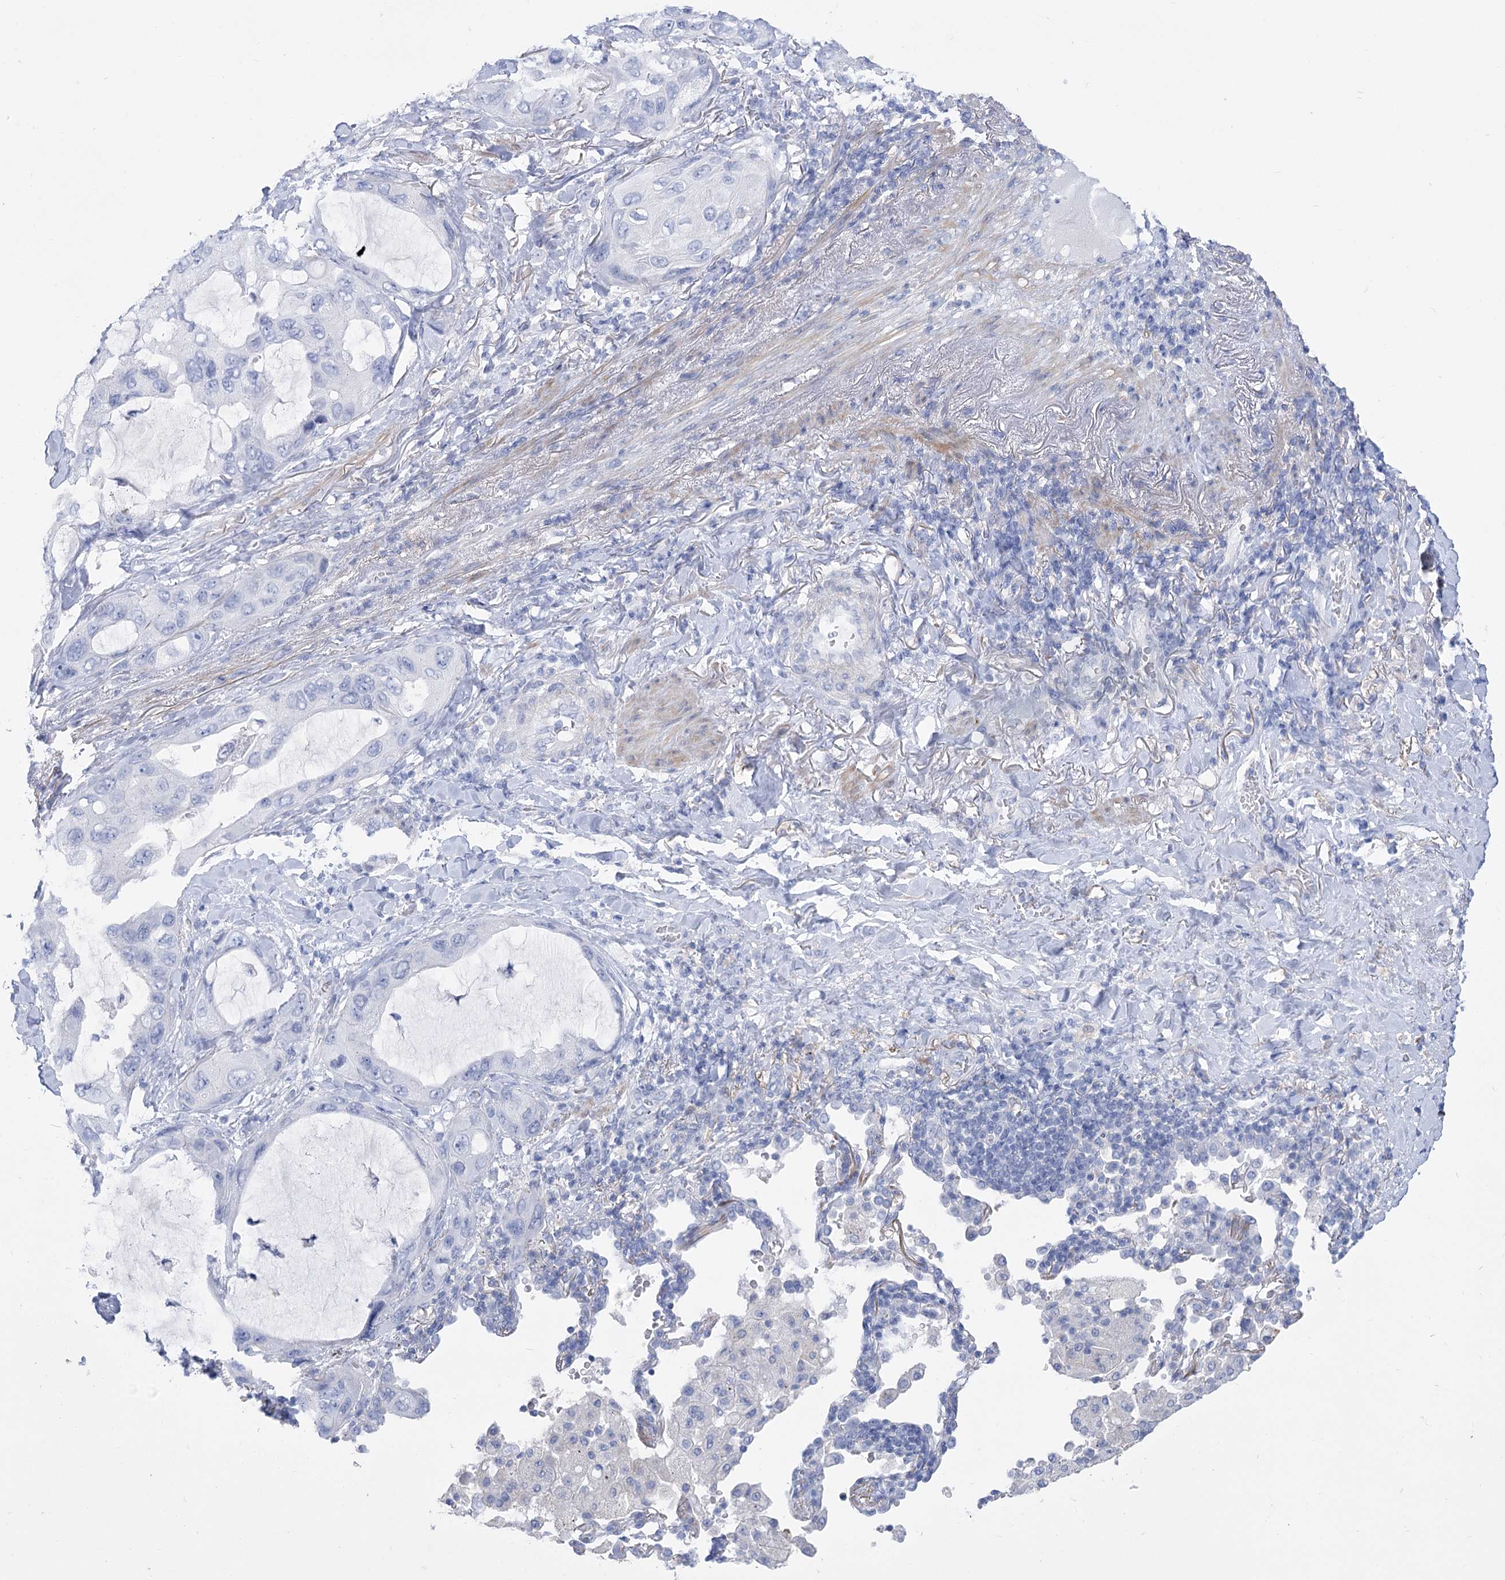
{"staining": {"intensity": "negative", "quantity": "none", "location": "none"}, "tissue": "lung cancer", "cell_type": "Tumor cells", "image_type": "cancer", "snomed": [{"axis": "morphology", "description": "Squamous cell carcinoma, NOS"}, {"axis": "topography", "description": "Lung"}], "caption": "This histopathology image is of lung cancer stained with immunohistochemistry to label a protein in brown with the nuclei are counter-stained blue. There is no staining in tumor cells.", "gene": "PCDHA1", "patient": {"sex": "female", "age": 73}}